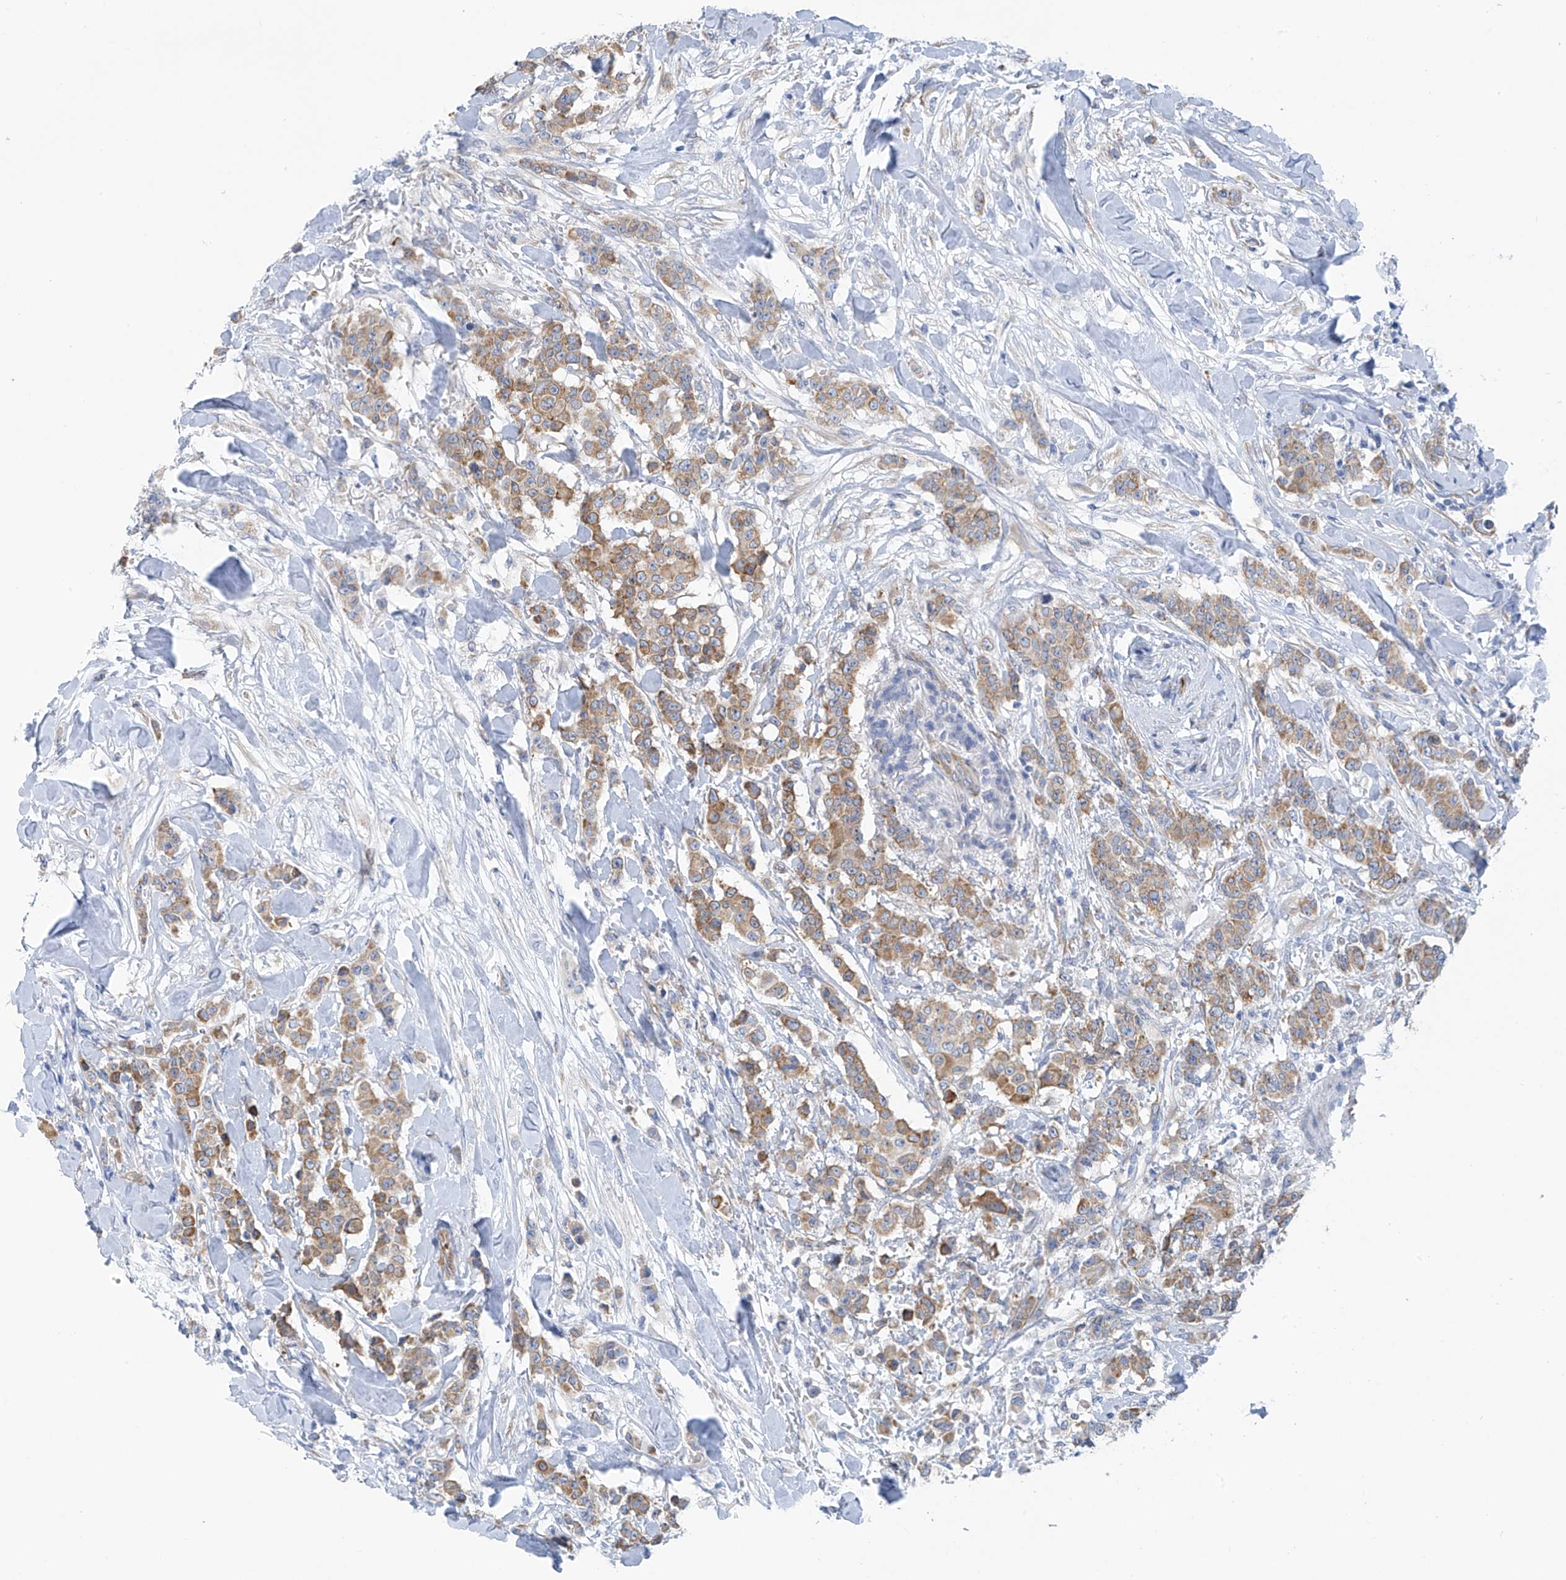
{"staining": {"intensity": "moderate", "quantity": ">75%", "location": "cytoplasmic/membranous"}, "tissue": "breast cancer", "cell_type": "Tumor cells", "image_type": "cancer", "snomed": [{"axis": "morphology", "description": "Duct carcinoma"}, {"axis": "topography", "description": "Breast"}], "caption": "A brown stain labels moderate cytoplasmic/membranous positivity of a protein in breast cancer (infiltrating ductal carcinoma) tumor cells.", "gene": "RCN2", "patient": {"sex": "female", "age": 40}}